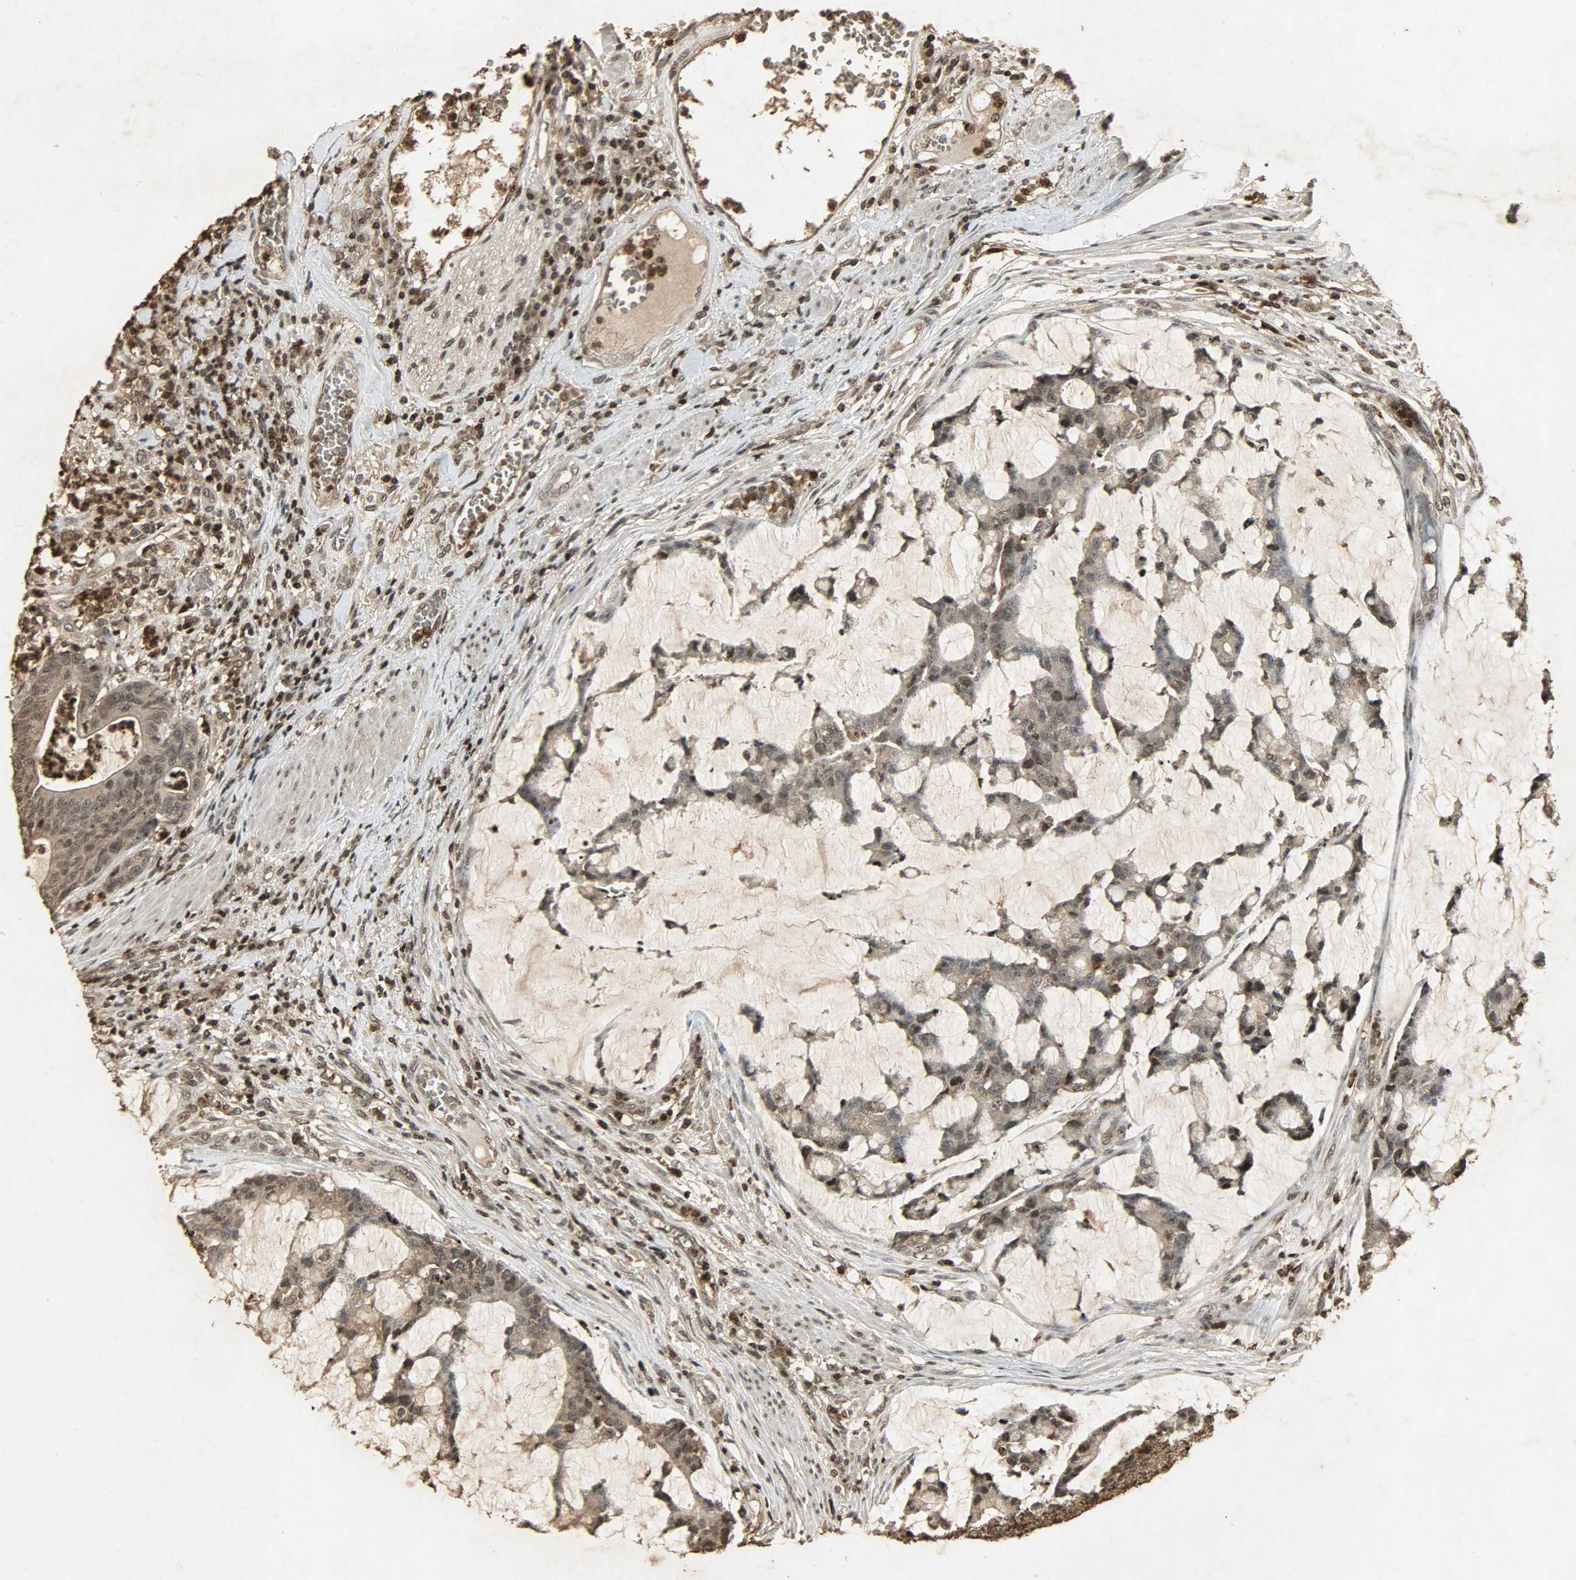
{"staining": {"intensity": "moderate", "quantity": ">75%", "location": "cytoplasmic/membranous,nuclear"}, "tissue": "colorectal cancer", "cell_type": "Tumor cells", "image_type": "cancer", "snomed": [{"axis": "morphology", "description": "Adenocarcinoma, NOS"}, {"axis": "topography", "description": "Colon"}], "caption": "A brown stain labels moderate cytoplasmic/membranous and nuclear staining of a protein in human adenocarcinoma (colorectal) tumor cells.", "gene": "PPP3R1", "patient": {"sex": "female", "age": 84}}